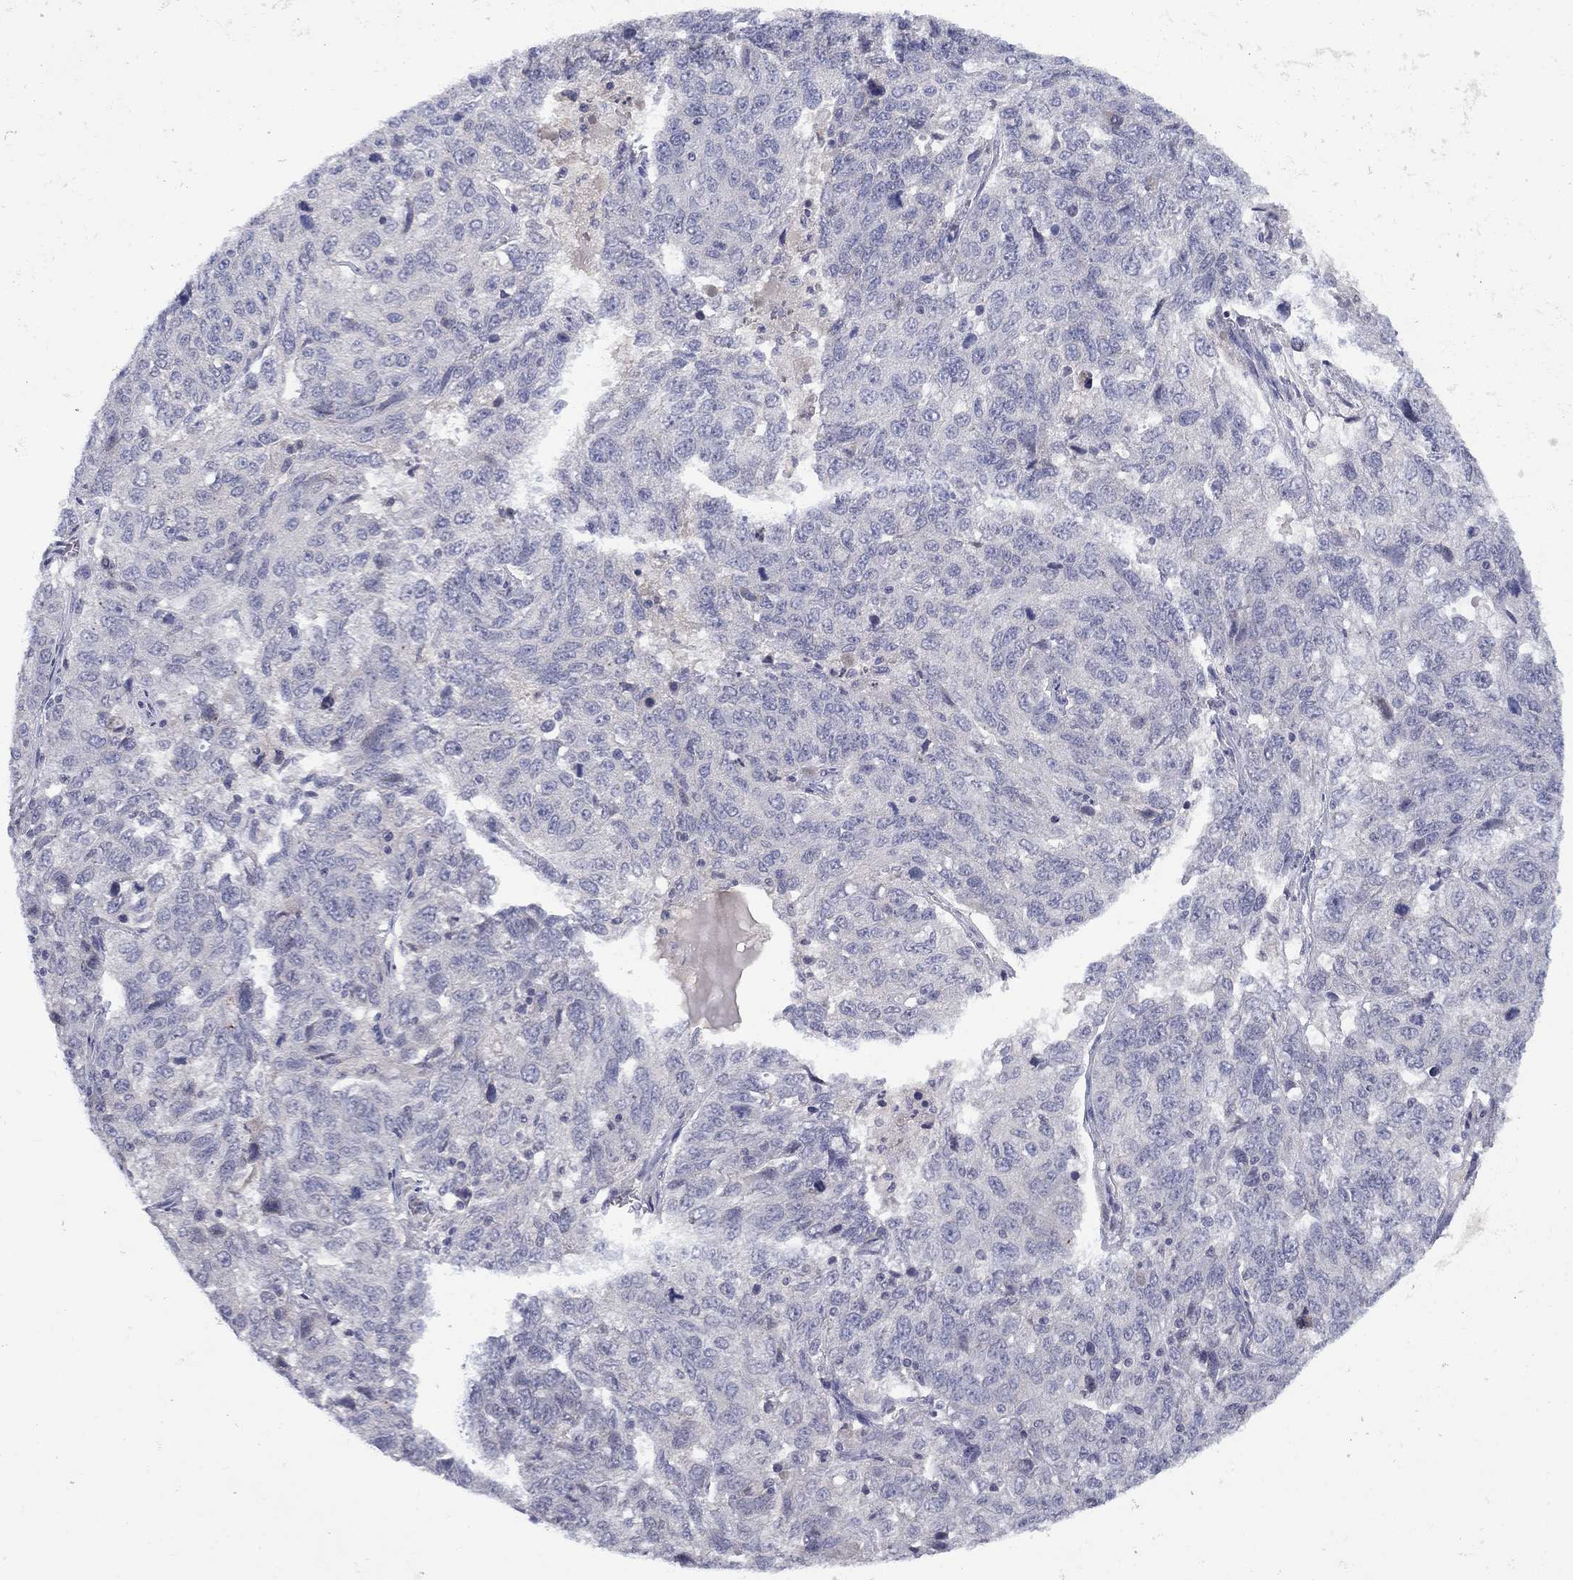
{"staining": {"intensity": "negative", "quantity": "none", "location": "none"}, "tissue": "ovarian cancer", "cell_type": "Tumor cells", "image_type": "cancer", "snomed": [{"axis": "morphology", "description": "Cystadenocarcinoma, serous, NOS"}, {"axis": "topography", "description": "Ovary"}], "caption": "Immunohistochemistry (IHC) photomicrograph of neoplastic tissue: ovarian cancer stained with DAB (3,3'-diaminobenzidine) displays no significant protein staining in tumor cells. (Brightfield microscopy of DAB (3,3'-diaminobenzidine) immunohistochemistry at high magnification).", "gene": "CACNA1A", "patient": {"sex": "female", "age": 71}}